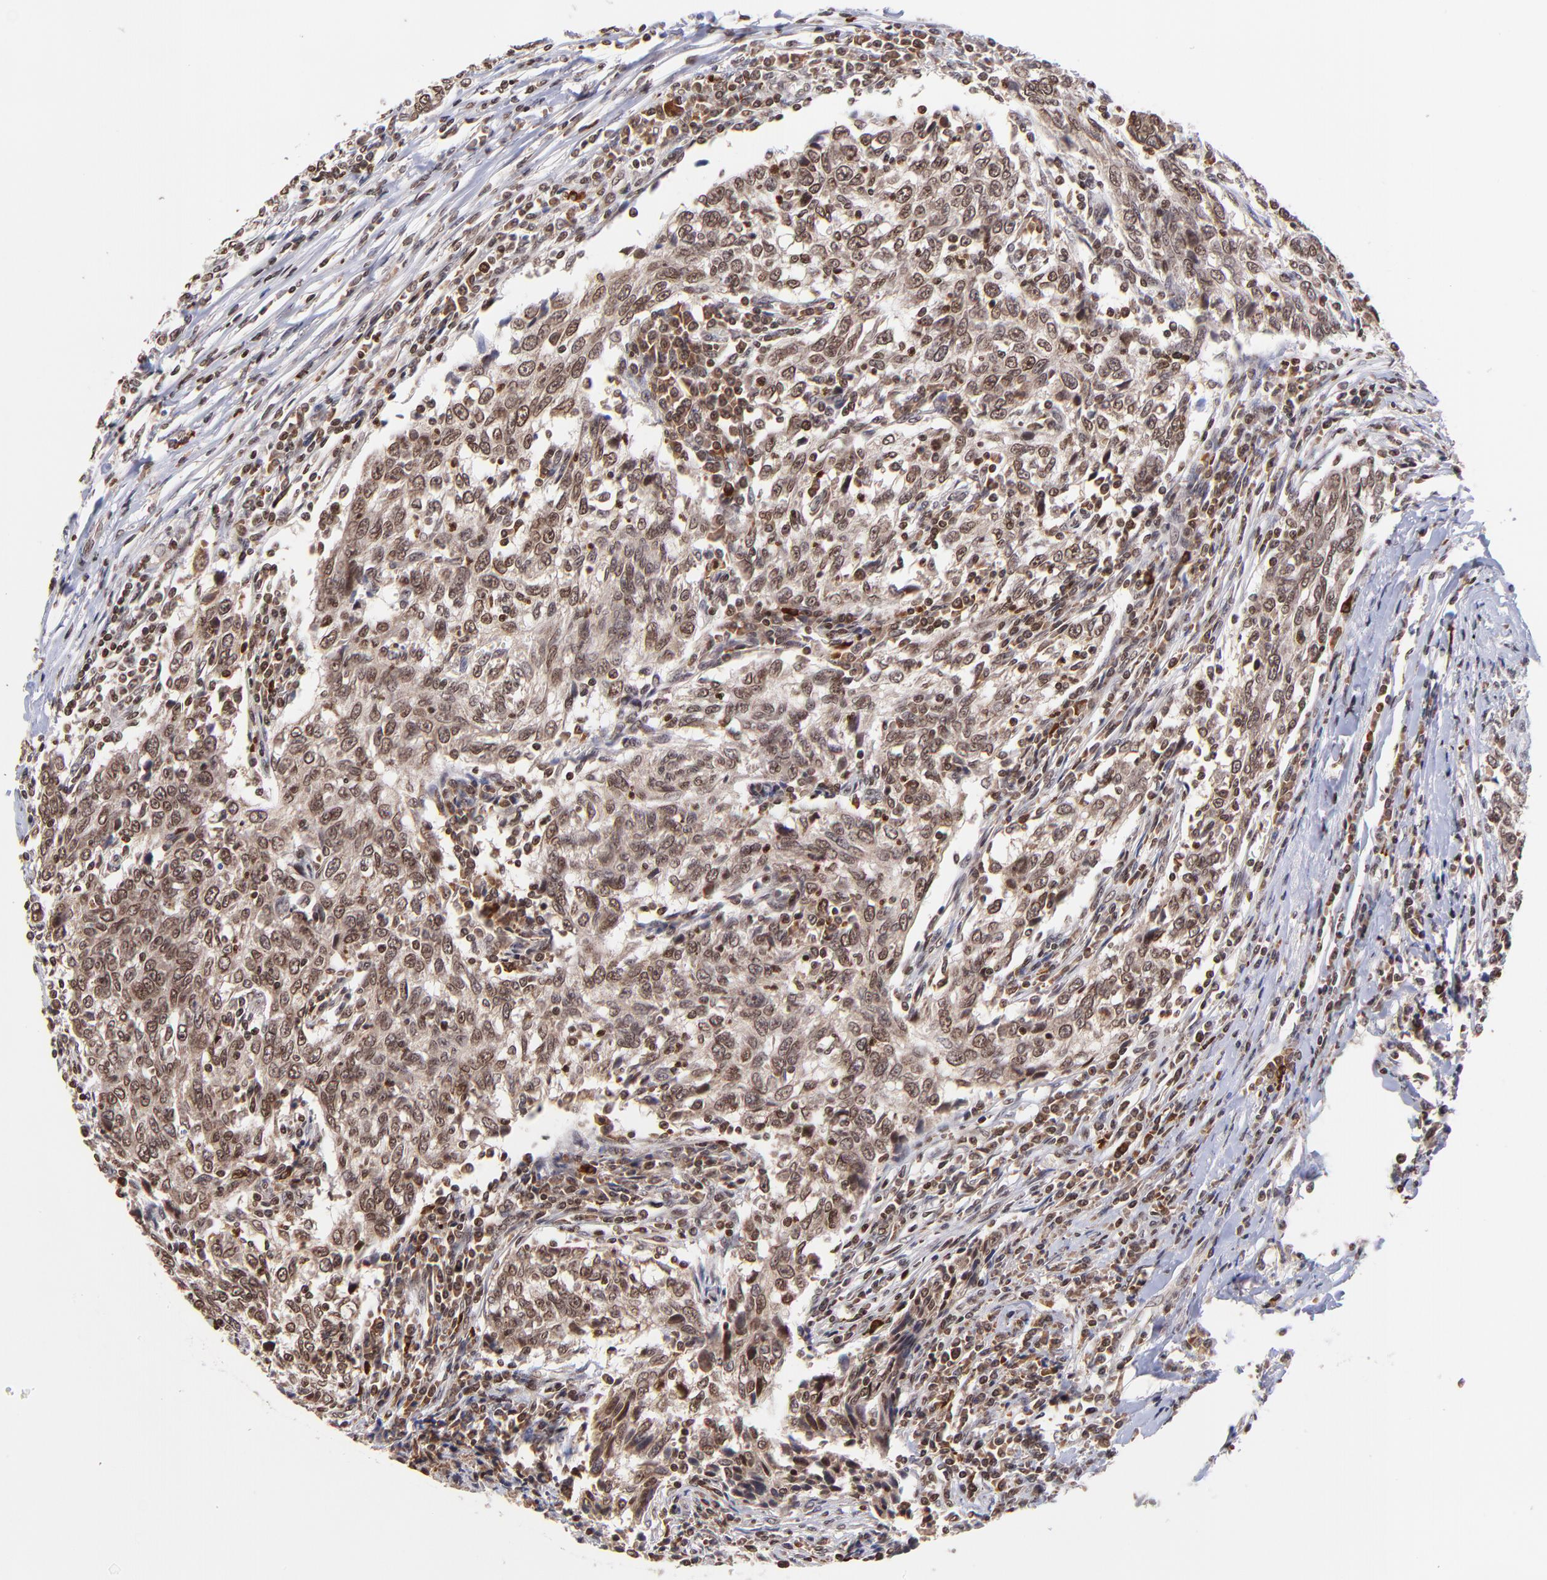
{"staining": {"intensity": "strong", "quantity": ">75%", "location": "cytoplasmic/membranous,nuclear"}, "tissue": "breast cancer", "cell_type": "Tumor cells", "image_type": "cancer", "snomed": [{"axis": "morphology", "description": "Duct carcinoma"}, {"axis": "topography", "description": "Breast"}], "caption": "Immunohistochemical staining of breast cancer (invasive ductal carcinoma) demonstrates strong cytoplasmic/membranous and nuclear protein staining in approximately >75% of tumor cells.", "gene": "WDR25", "patient": {"sex": "female", "age": 50}}